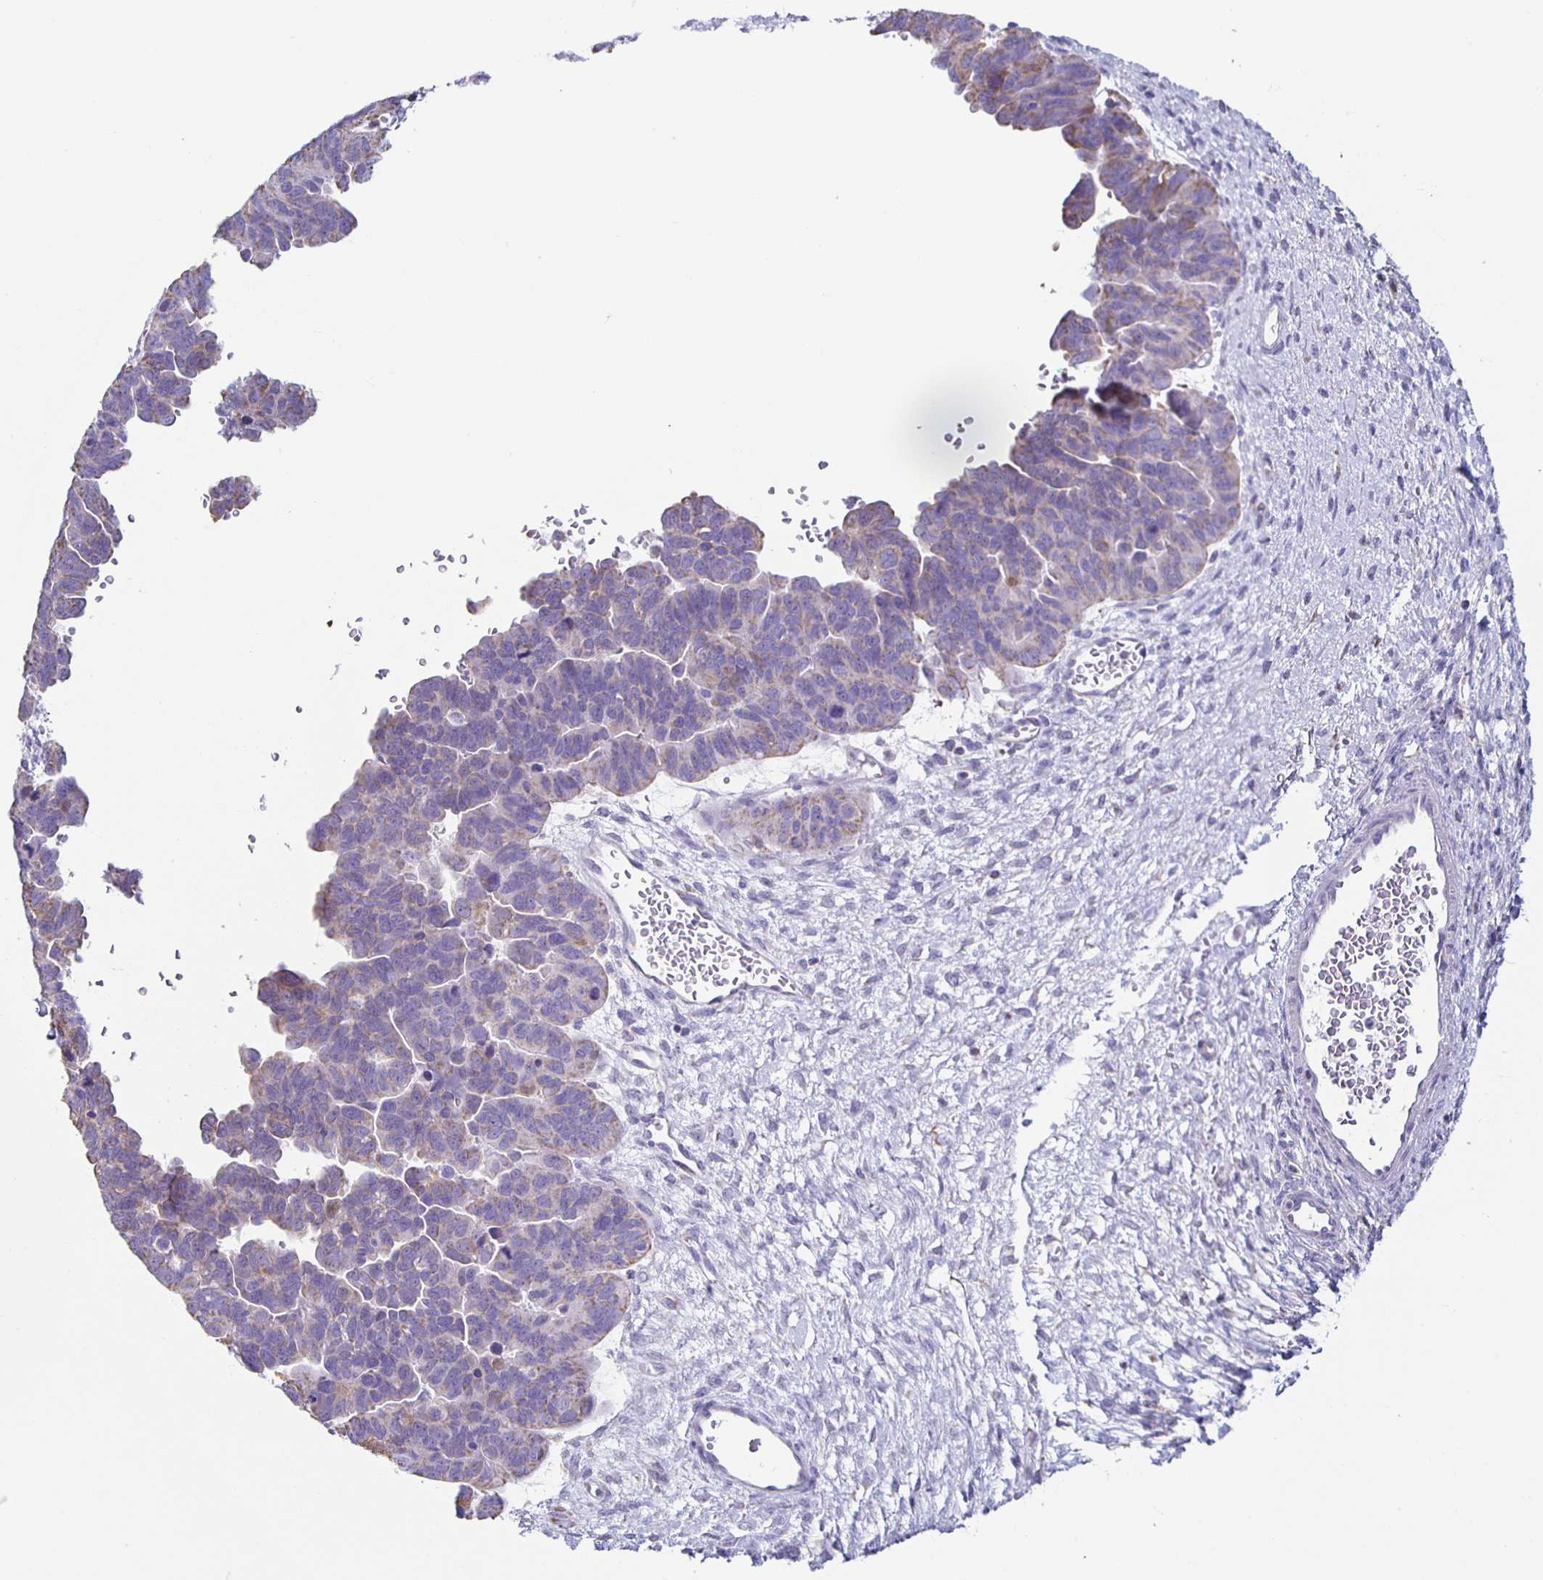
{"staining": {"intensity": "weak", "quantity": "25%-75%", "location": "cytoplasmic/membranous"}, "tissue": "ovarian cancer", "cell_type": "Tumor cells", "image_type": "cancer", "snomed": [{"axis": "morphology", "description": "Cystadenocarcinoma, serous, NOS"}, {"axis": "topography", "description": "Ovary"}], "caption": "Protein expression analysis of human ovarian cancer reveals weak cytoplasmic/membranous positivity in approximately 25%-75% of tumor cells.", "gene": "TPPP", "patient": {"sex": "female", "age": 64}}